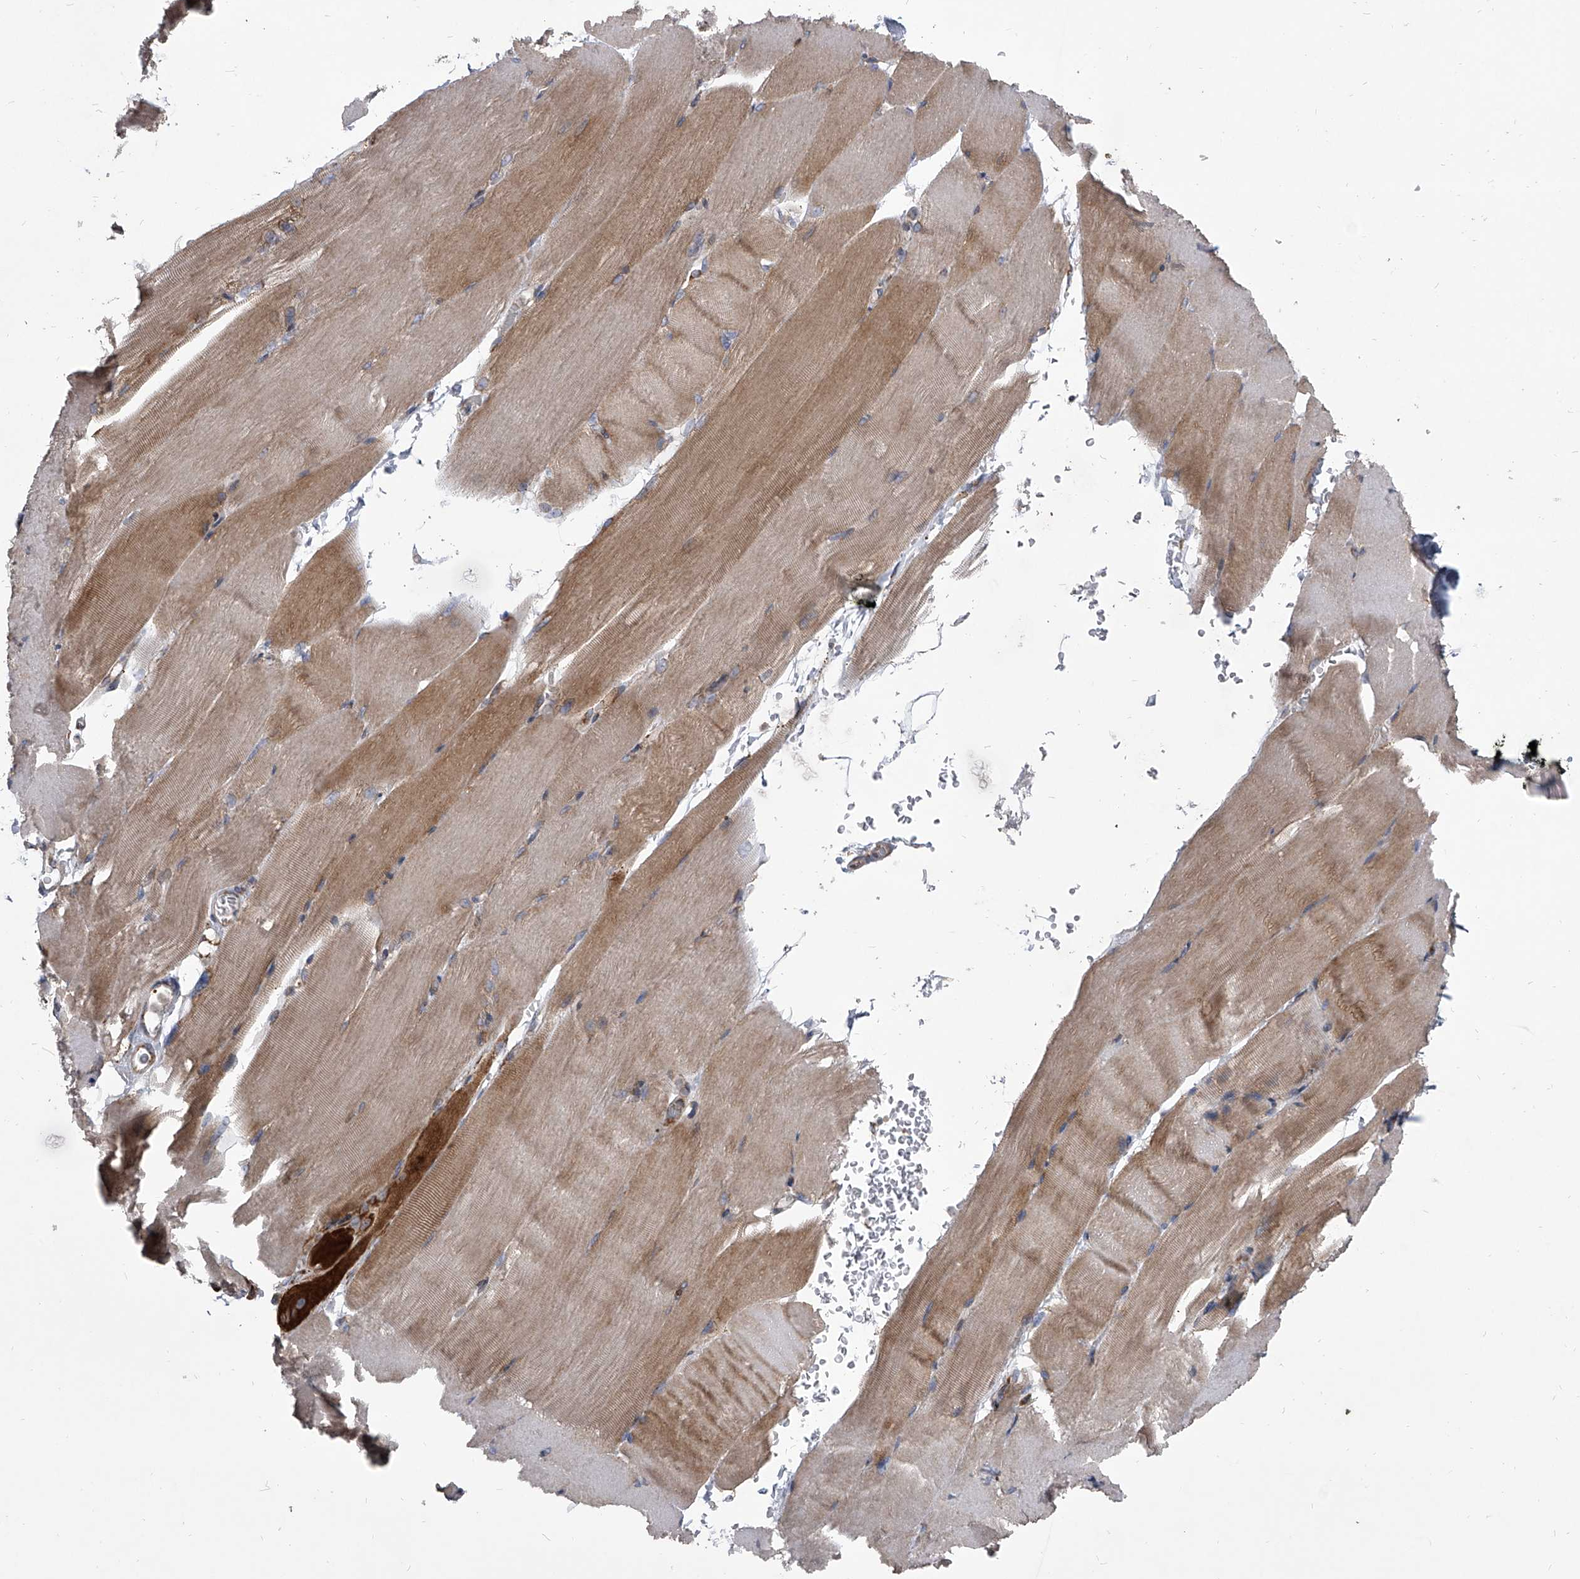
{"staining": {"intensity": "moderate", "quantity": "25%-75%", "location": "cytoplasmic/membranous"}, "tissue": "skeletal muscle", "cell_type": "Myocytes", "image_type": "normal", "snomed": [{"axis": "morphology", "description": "Normal tissue, NOS"}, {"axis": "topography", "description": "Skeletal muscle"}, {"axis": "topography", "description": "Parathyroid gland"}], "caption": "This micrograph demonstrates unremarkable skeletal muscle stained with IHC to label a protein in brown. The cytoplasmic/membranous of myocytes show moderate positivity for the protein. Nuclei are counter-stained blue.", "gene": "ZC3H15", "patient": {"sex": "female", "age": 37}}